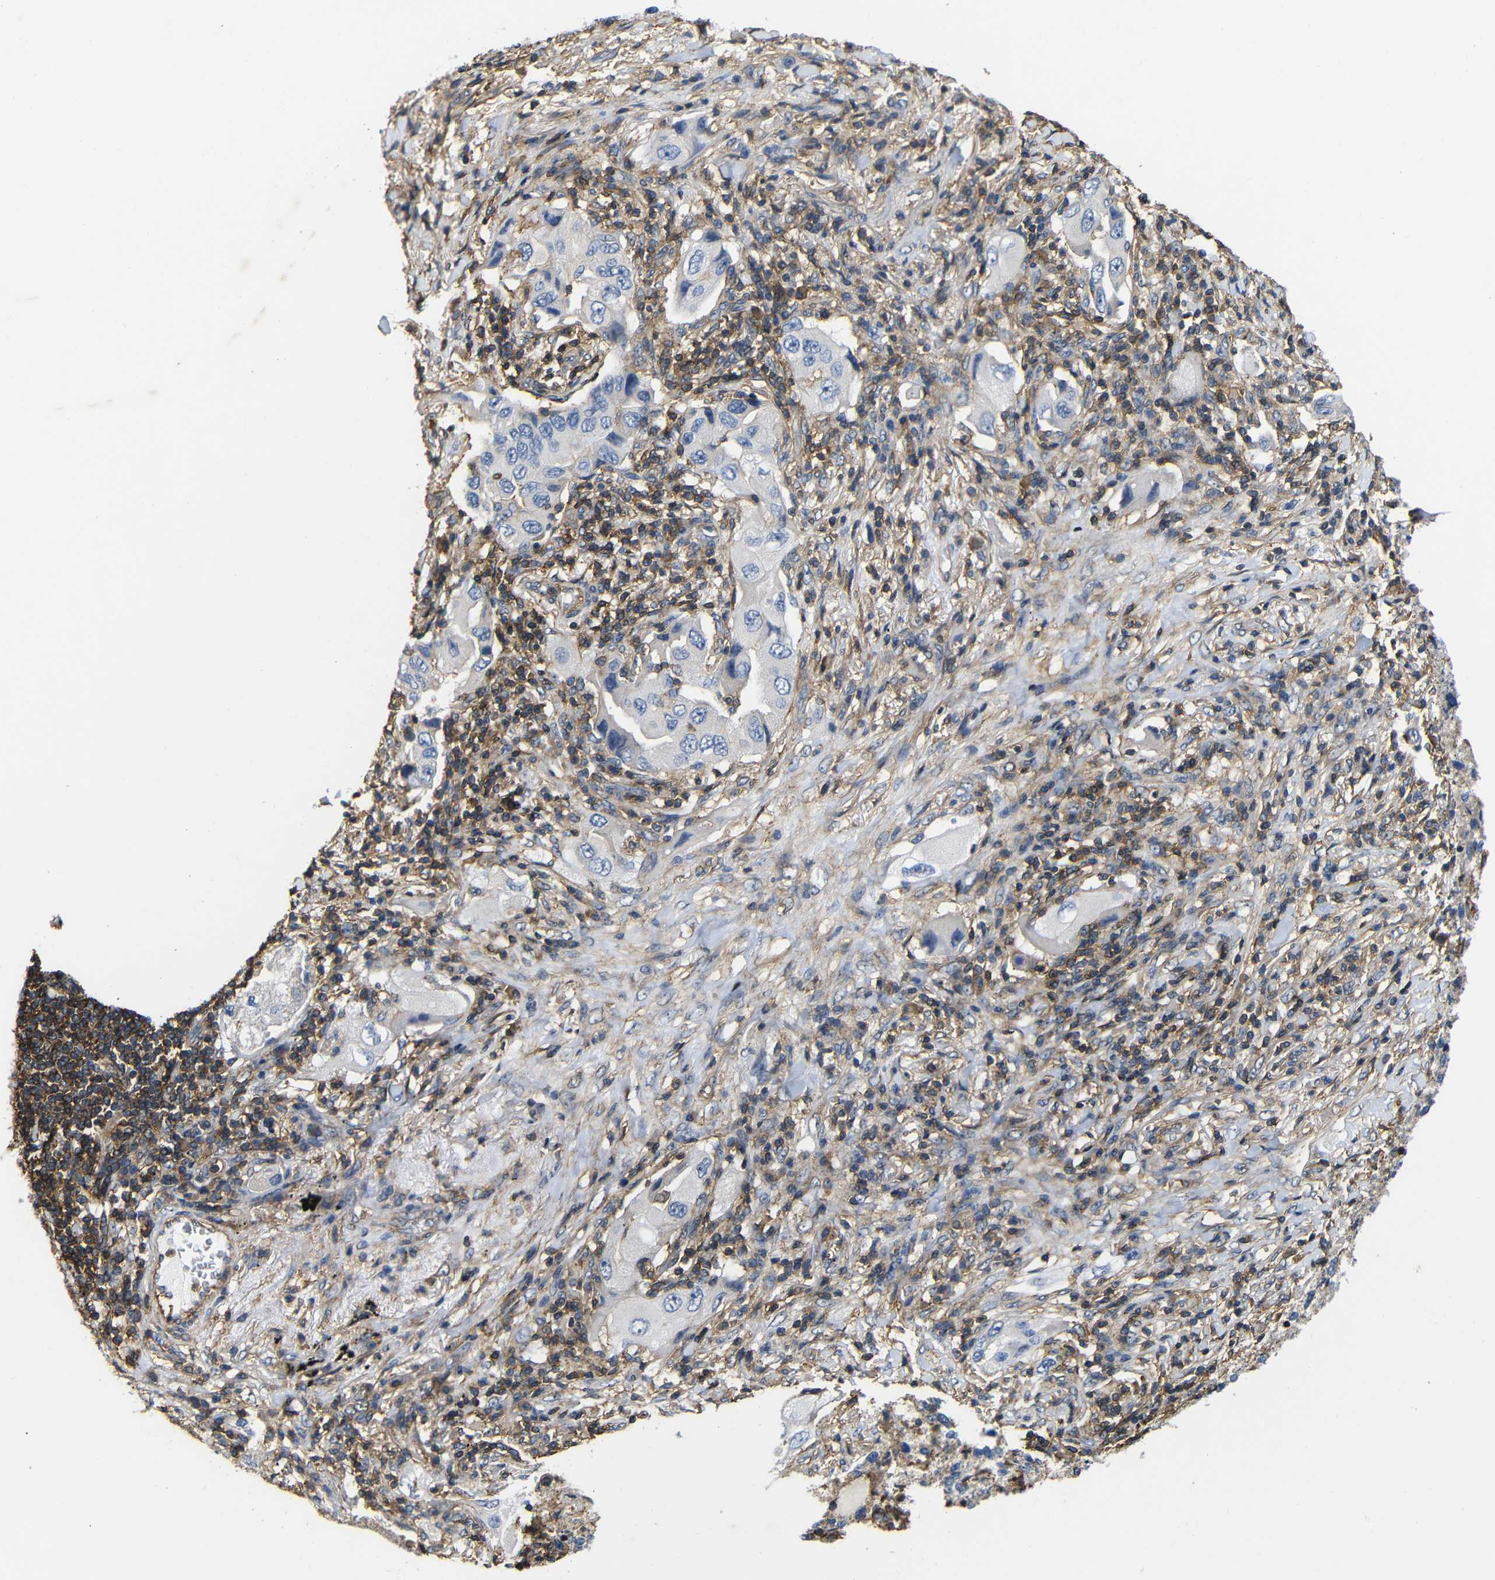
{"staining": {"intensity": "negative", "quantity": "none", "location": "none"}, "tissue": "lung cancer", "cell_type": "Tumor cells", "image_type": "cancer", "snomed": [{"axis": "morphology", "description": "Adenocarcinoma, NOS"}, {"axis": "topography", "description": "Lung"}], "caption": "Immunohistochemistry (IHC) histopathology image of lung adenocarcinoma stained for a protein (brown), which exhibits no expression in tumor cells. (DAB (3,3'-diaminobenzidine) immunohistochemistry with hematoxylin counter stain).", "gene": "PI4KA", "patient": {"sex": "female", "age": 65}}